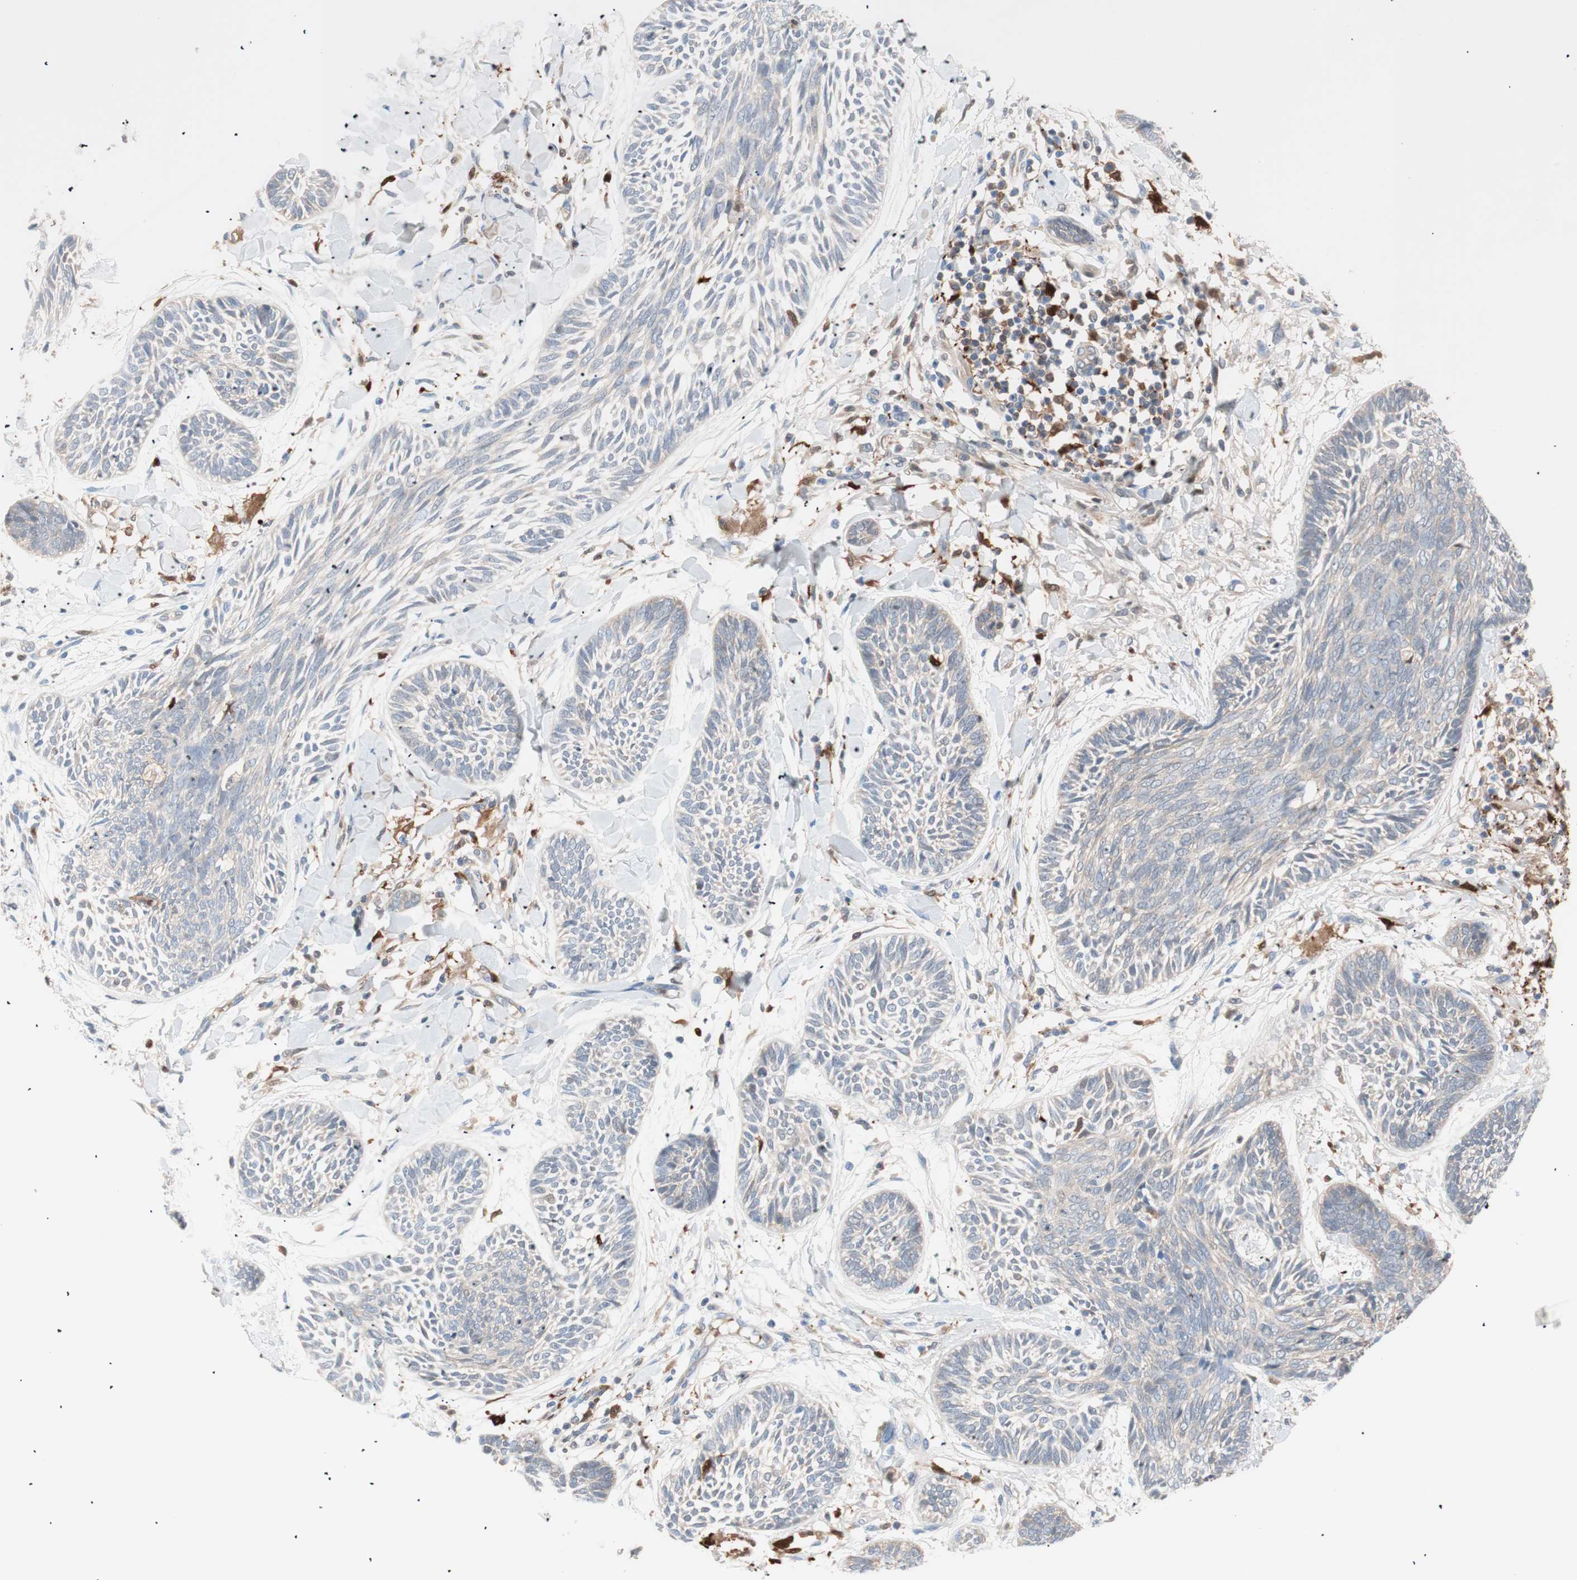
{"staining": {"intensity": "weak", "quantity": "<25%", "location": "cytoplasmic/membranous"}, "tissue": "skin cancer", "cell_type": "Tumor cells", "image_type": "cancer", "snomed": [{"axis": "morphology", "description": "Papilloma, NOS"}, {"axis": "morphology", "description": "Basal cell carcinoma"}, {"axis": "topography", "description": "Skin"}], "caption": "There is no significant expression in tumor cells of papilloma (skin).", "gene": "IL18", "patient": {"sex": "male", "age": 87}}